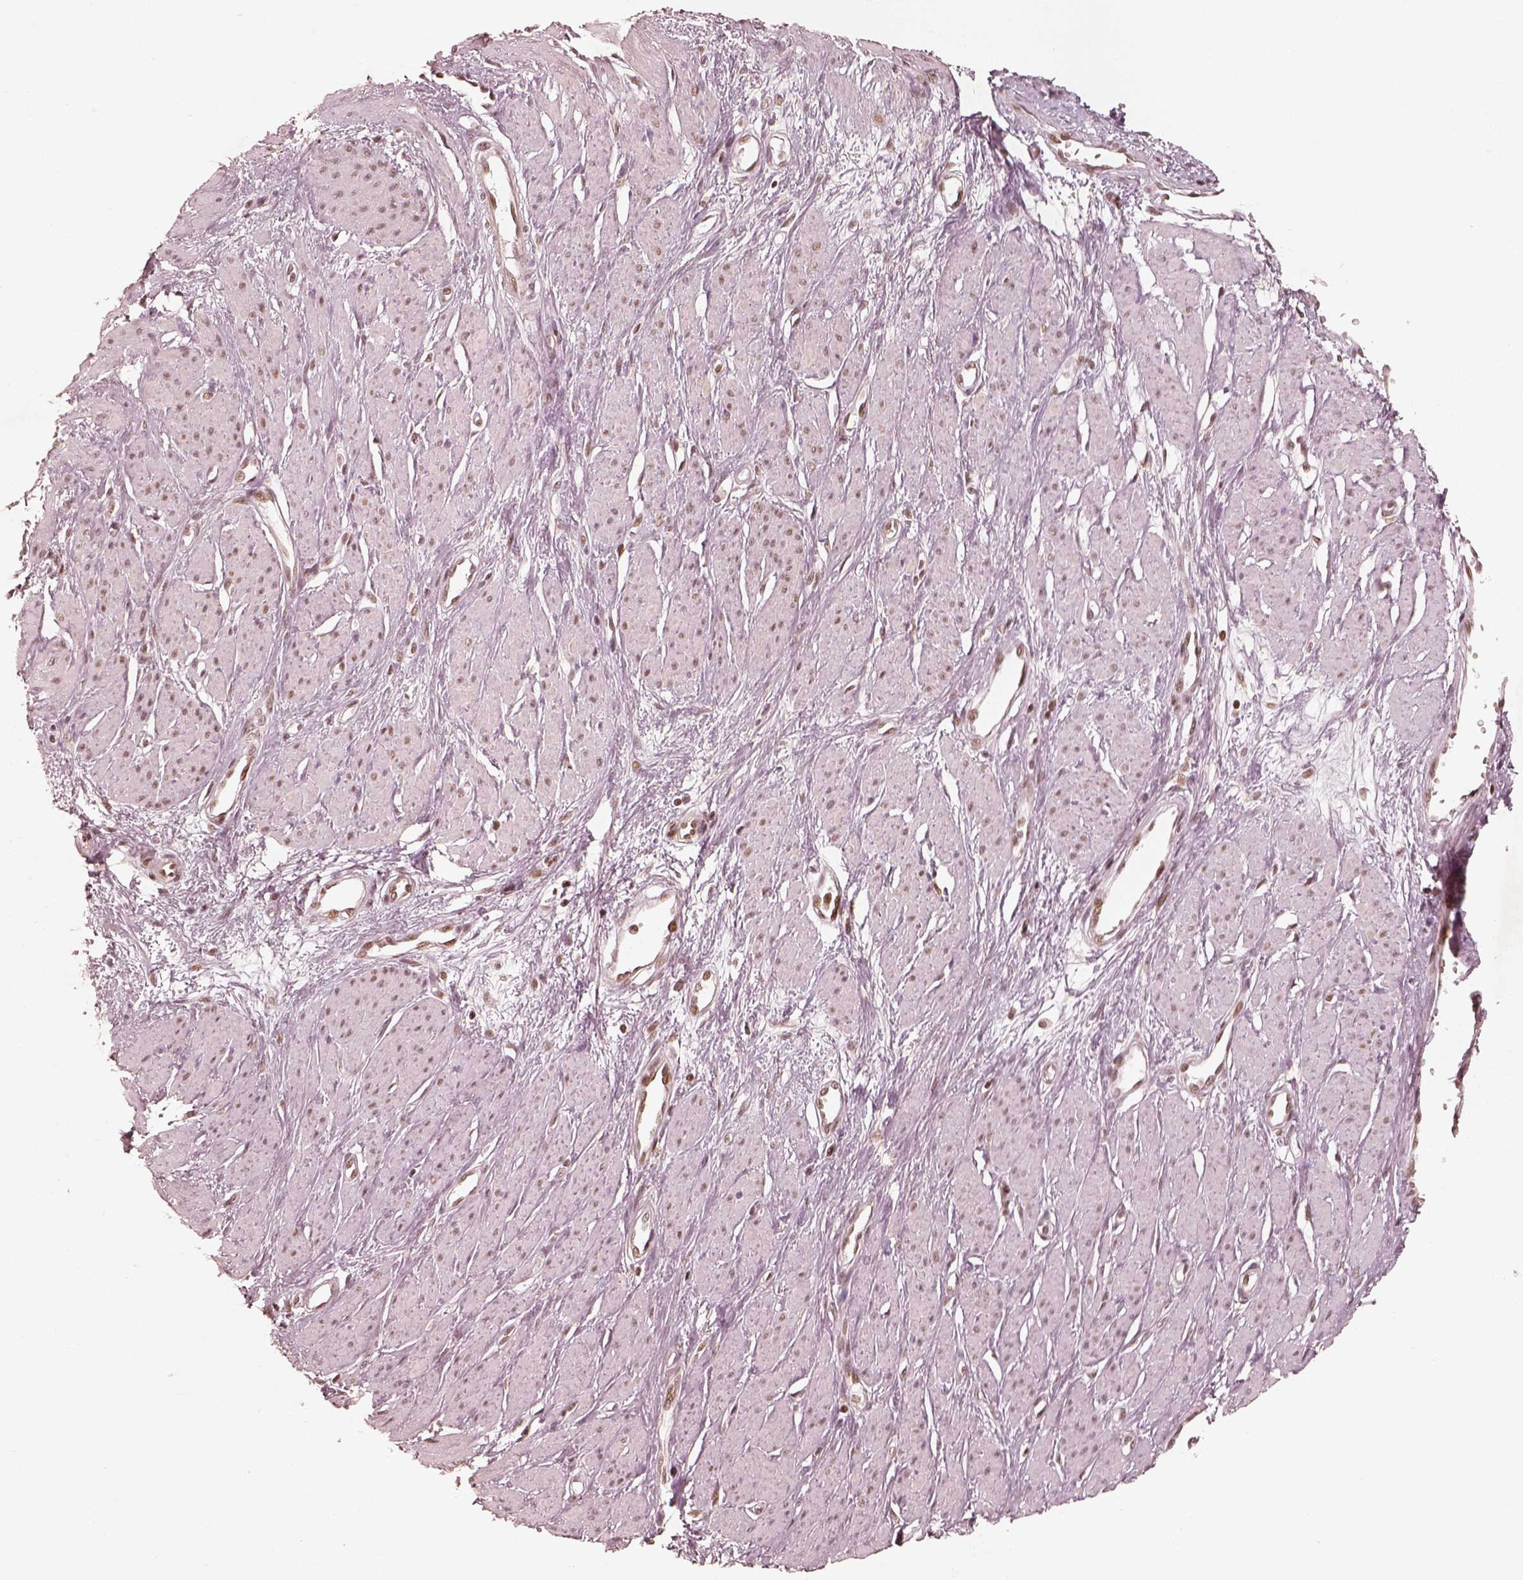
{"staining": {"intensity": "moderate", "quantity": "25%-75%", "location": "nuclear"}, "tissue": "smooth muscle", "cell_type": "Smooth muscle cells", "image_type": "normal", "snomed": [{"axis": "morphology", "description": "Normal tissue, NOS"}, {"axis": "topography", "description": "Smooth muscle"}, {"axis": "topography", "description": "Uterus"}], "caption": "This photomicrograph shows immunohistochemistry (IHC) staining of unremarkable smooth muscle, with medium moderate nuclear staining in about 25%-75% of smooth muscle cells.", "gene": "GMEB2", "patient": {"sex": "female", "age": 39}}